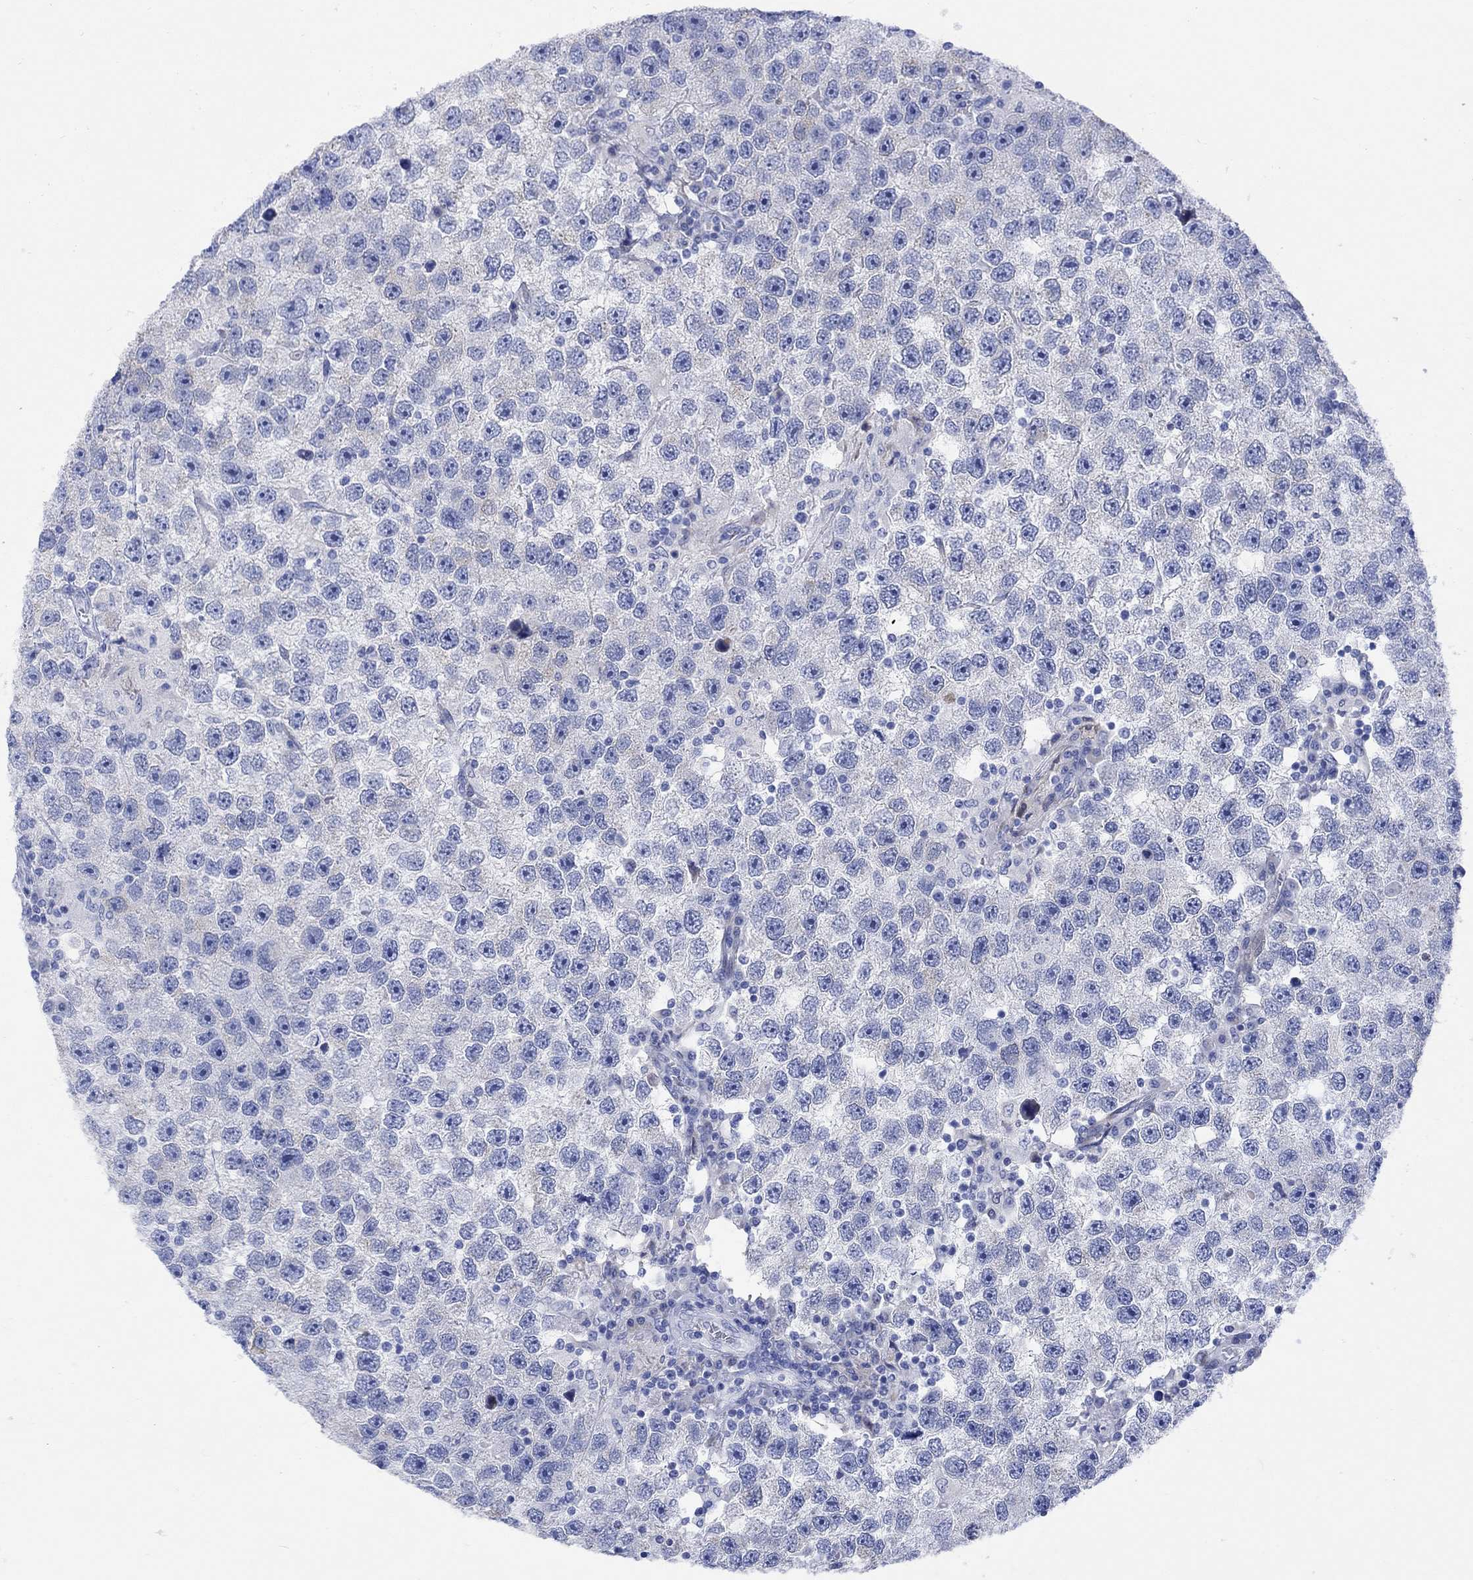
{"staining": {"intensity": "negative", "quantity": "none", "location": "none"}, "tissue": "testis cancer", "cell_type": "Tumor cells", "image_type": "cancer", "snomed": [{"axis": "morphology", "description": "Seminoma, NOS"}, {"axis": "topography", "description": "Testis"}], "caption": "DAB immunohistochemical staining of testis seminoma exhibits no significant staining in tumor cells. (DAB immunohistochemistry (IHC) with hematoxylin counter stain).", "gene": "MYL1", "patient": {"sex": "male", "age": 26}}